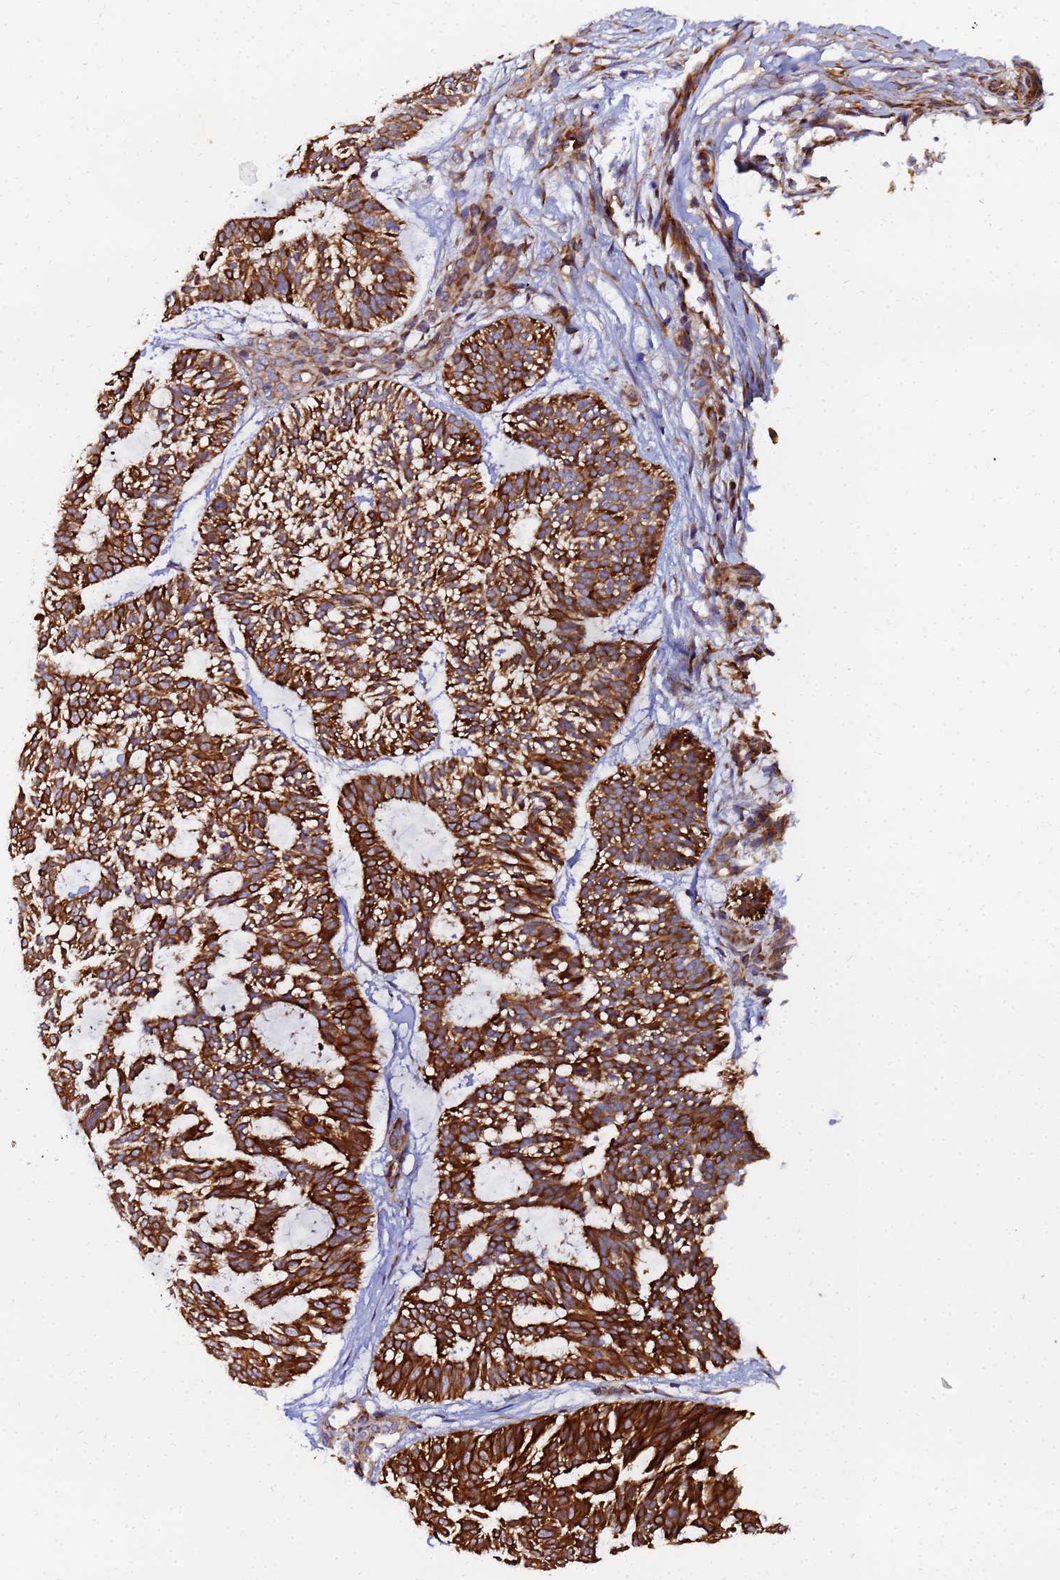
{"staining": {"intensity": "strong", "quantity": ">75%", "location": "cytoplasmic/membranous"}, "tissue": "skin cancer", "cell_type": "Tumor cells", "image_type": "cancer", "snomed": [{"axis": "morphology", "description": "Basal cell carcinoma"}, {"axis": "topography", "description": "Skin"}], "caption": "This is an image of immunohistochemistry (IHC) staining of skin cancer, which shows strong staining in the cytoplasmic/membranous of tumor cells.", "gene": "POM121", "patient": {"sex": "male", "age": 88}}